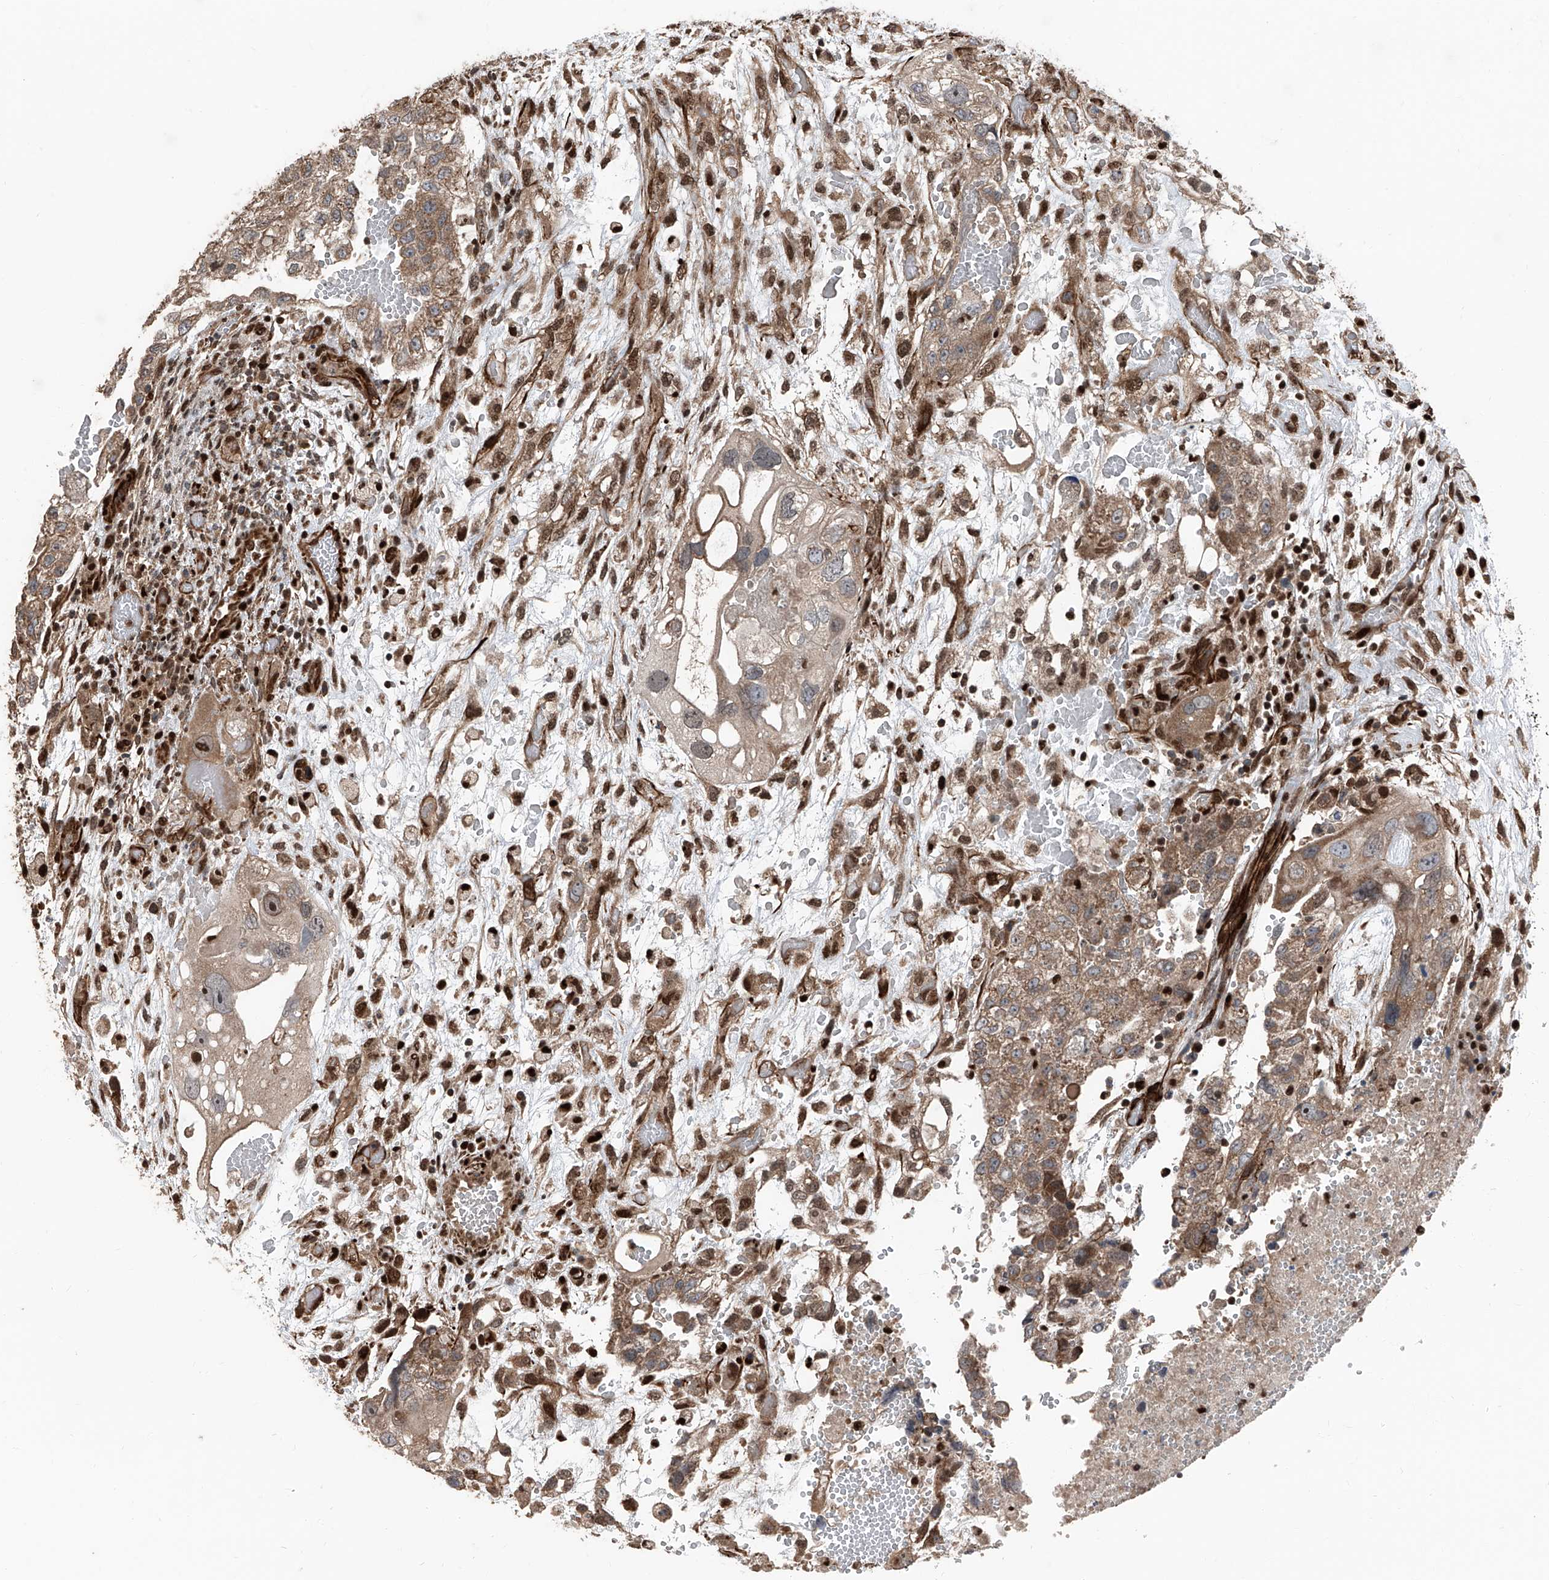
{"staining": {"intensity": "moderate", "quantity": ">75%", "location": "cytoplasmic/membranous,nuclear"}, "tissue": "testis cancer", "cell_type": "Tumor cells", "image_type": "cancer", "snomed": [{"axis": "morphology", "description": "Carcinoma, Embryonal, NOS"}, {"axis": "topography", "description": "Testis"}], "caption": "Immunohistochemical staining of testis cancer displays moderate cytoplasmic/membranous and nuclear protein positivity in about >75% of tumor cells.", "gene": "FKBP5", "patient": {"sex": "male", "age": 36}}